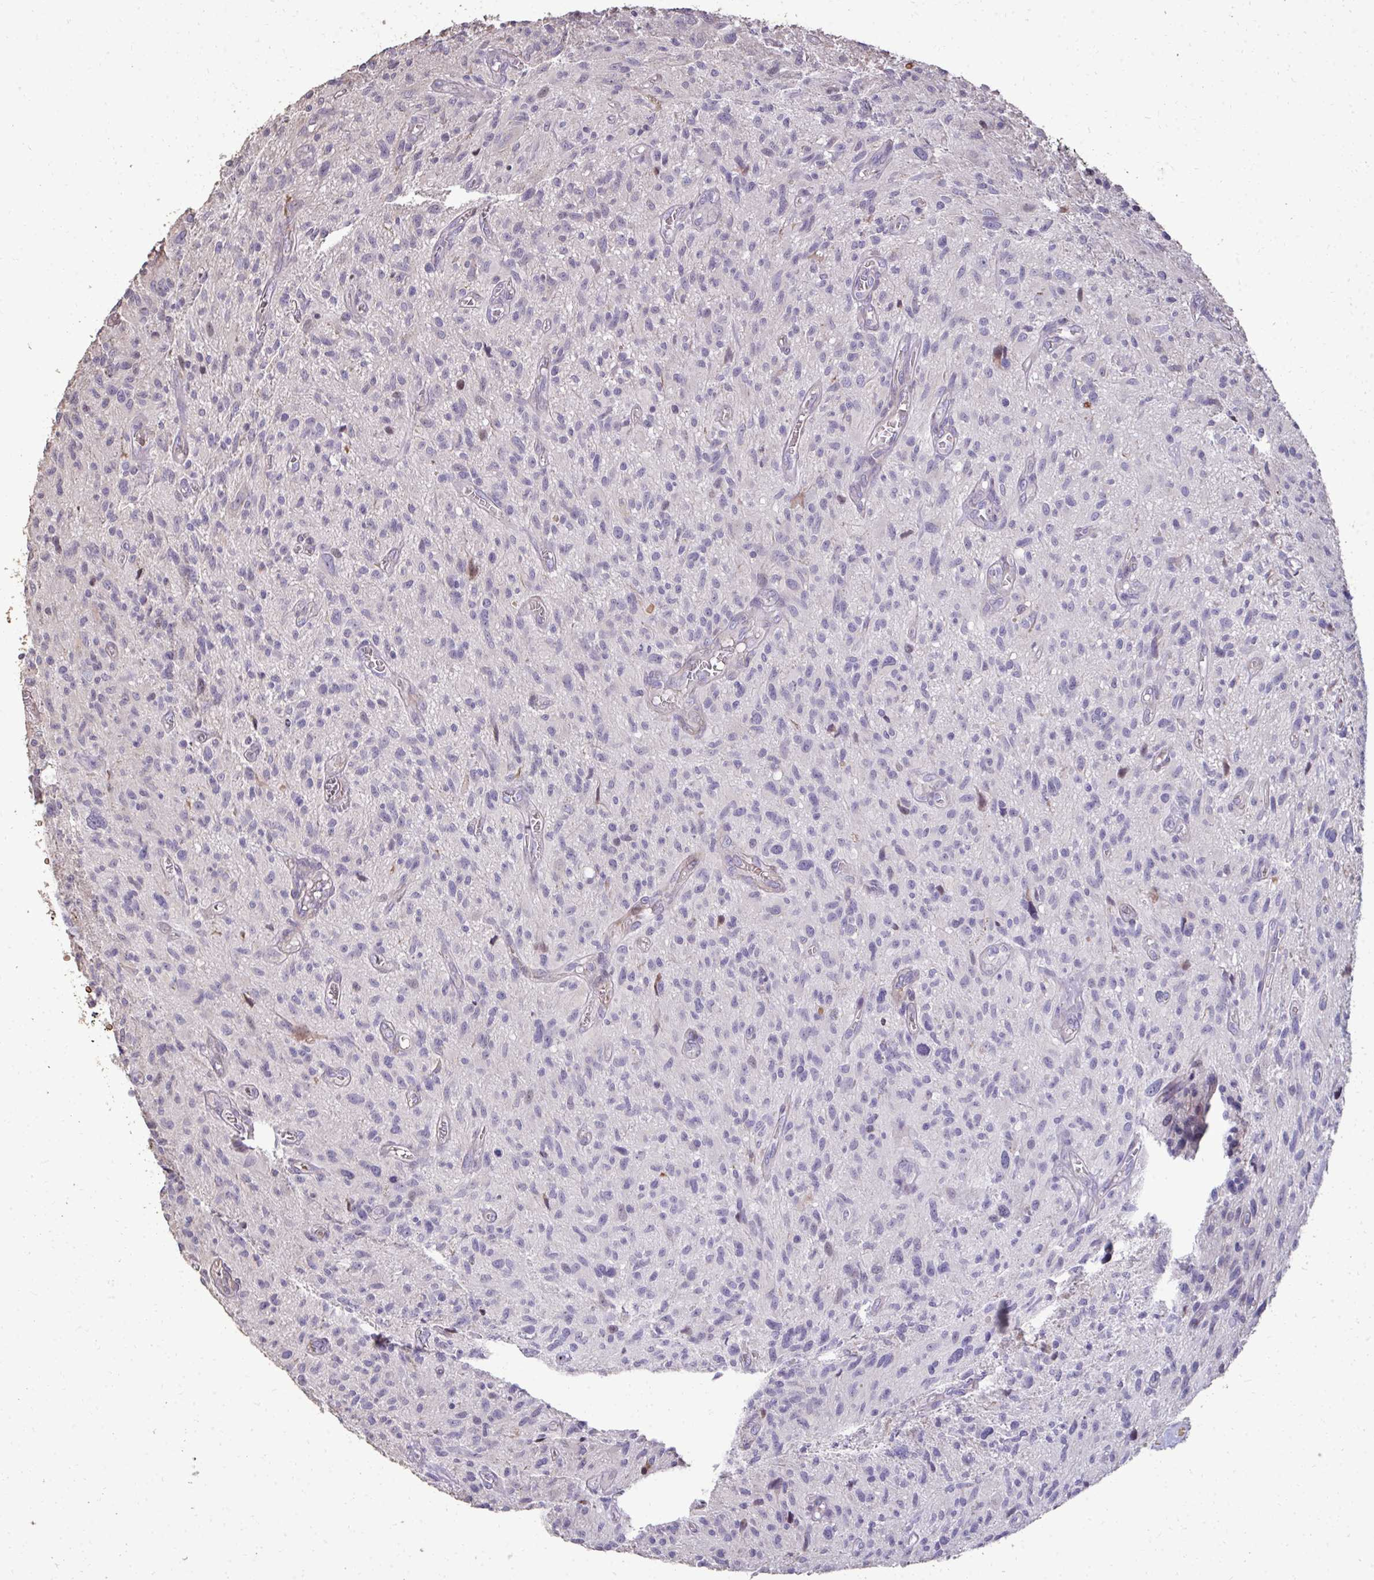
{"staining": {"intensity": "negative", "quantity": "none", "location": "none"}, "tissue": "glioma", "cell_type": "Tumor cells", "image_type": "cancer", "snomed": [{"axis": "morphology", "description": "Glioma, malignant, High grade"}, {"axis": "topography", "description": "Brain"}], "caption": "The photomicrograph exhibits no staining of tumor cells in malignant high-grade glioma.", "gene": "FIBCD1", "patient": {"sex": "male", "age": 75}}